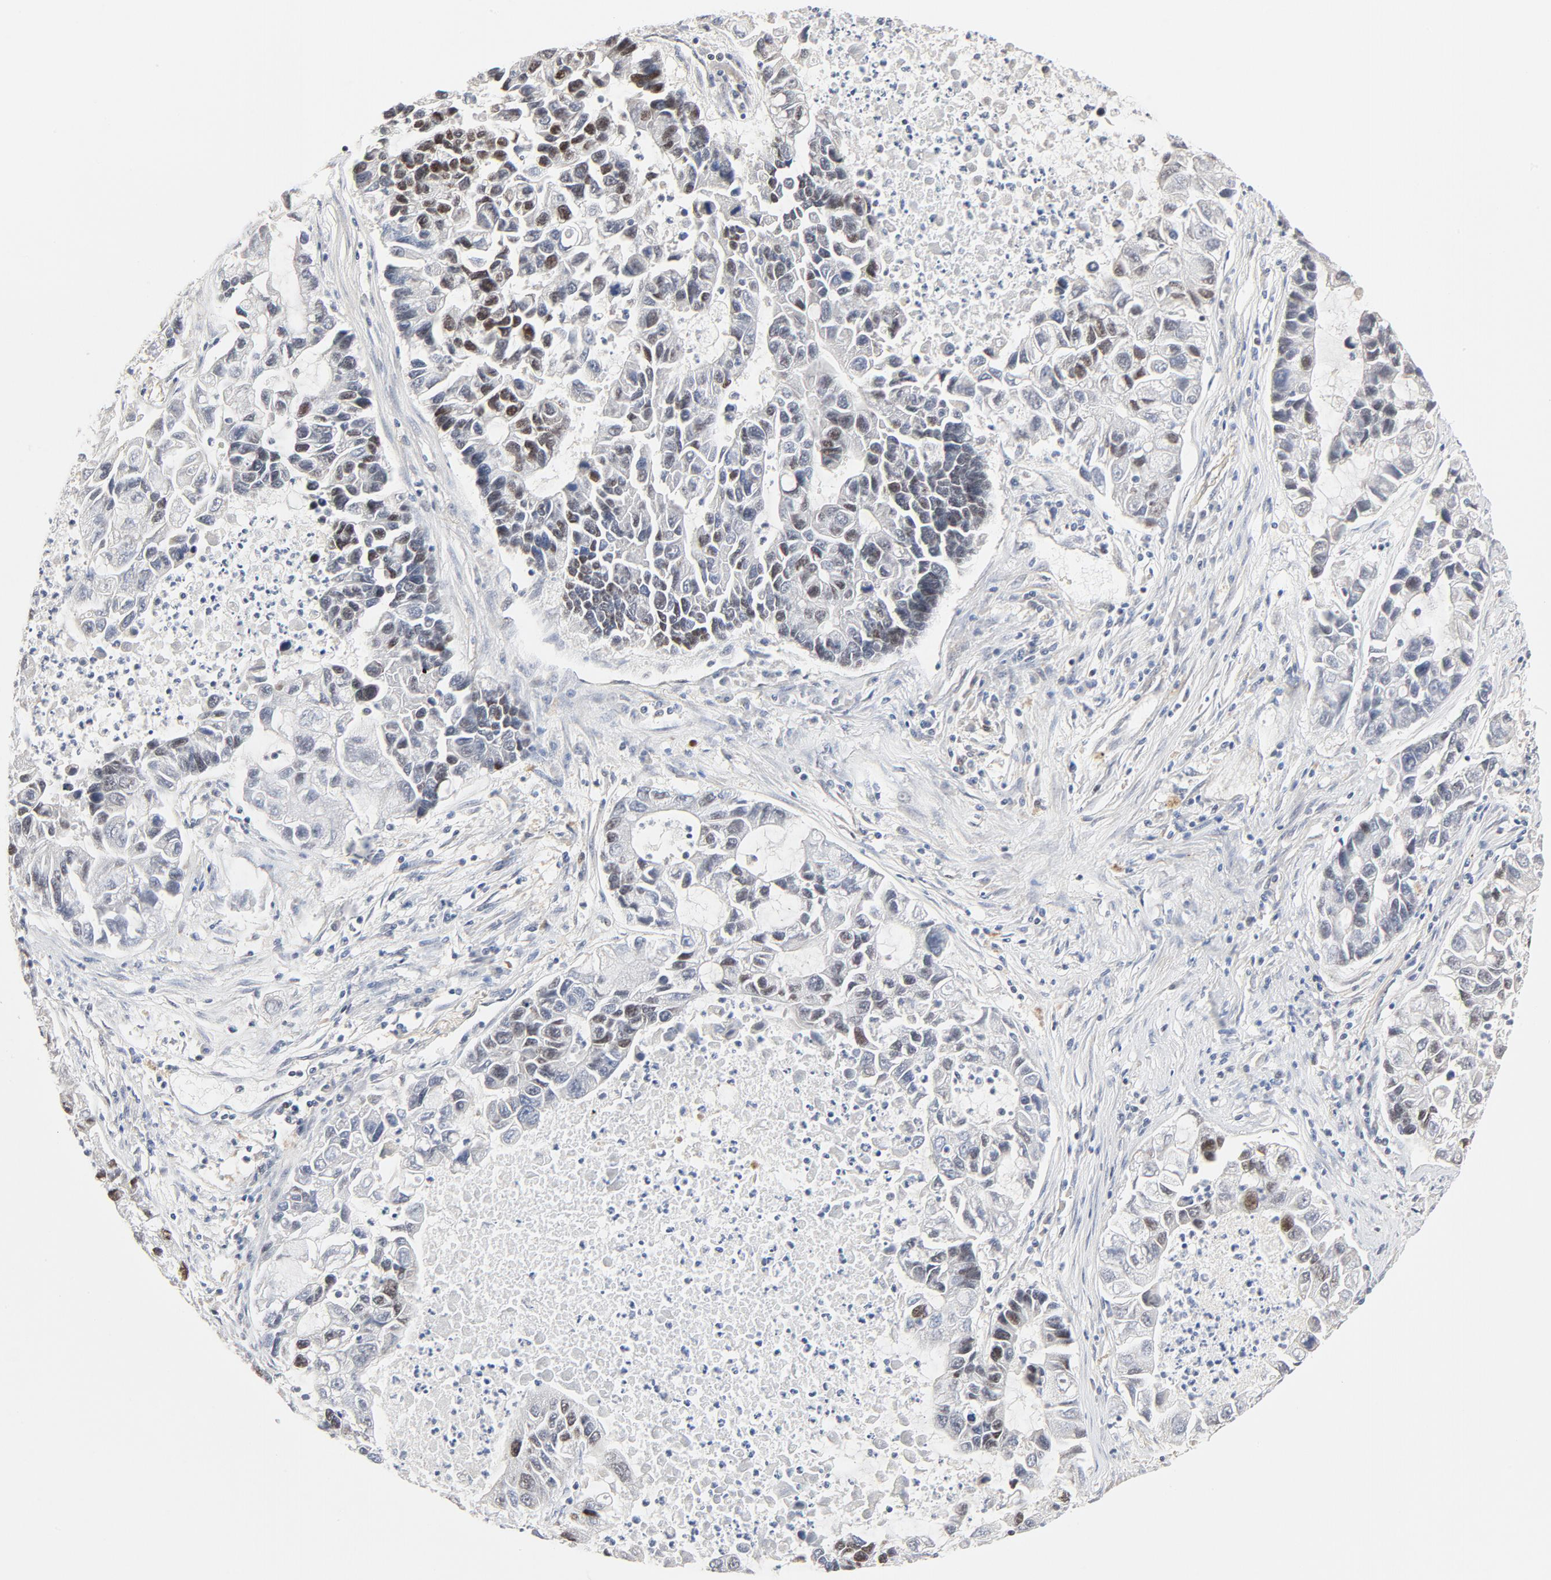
{"staining": {"intensity": "moderate", "quantity": "25%-75%", "location": "nuclear"}, "tissue": "lung cancer", "cell_type": "Tumor cells", "image_type": "cancer", "snomed": [{"axis": "morphology", "description": "Adenocarcinoma, NOS"}, {"axis": "topography", "description": "Lung"}], "caption": "Immunohistochemistry (IHC) (DAB) staining of human lung cancer (adenocarcinoma) reveals moderate nuclear protein expression in approximately 25%-75% of tumor cells. Ihc stains the protein of interest in brown and the nuclei are stained blue.", "gene": "GTF2I", "patient": {"sex": "female", "age": 51}}